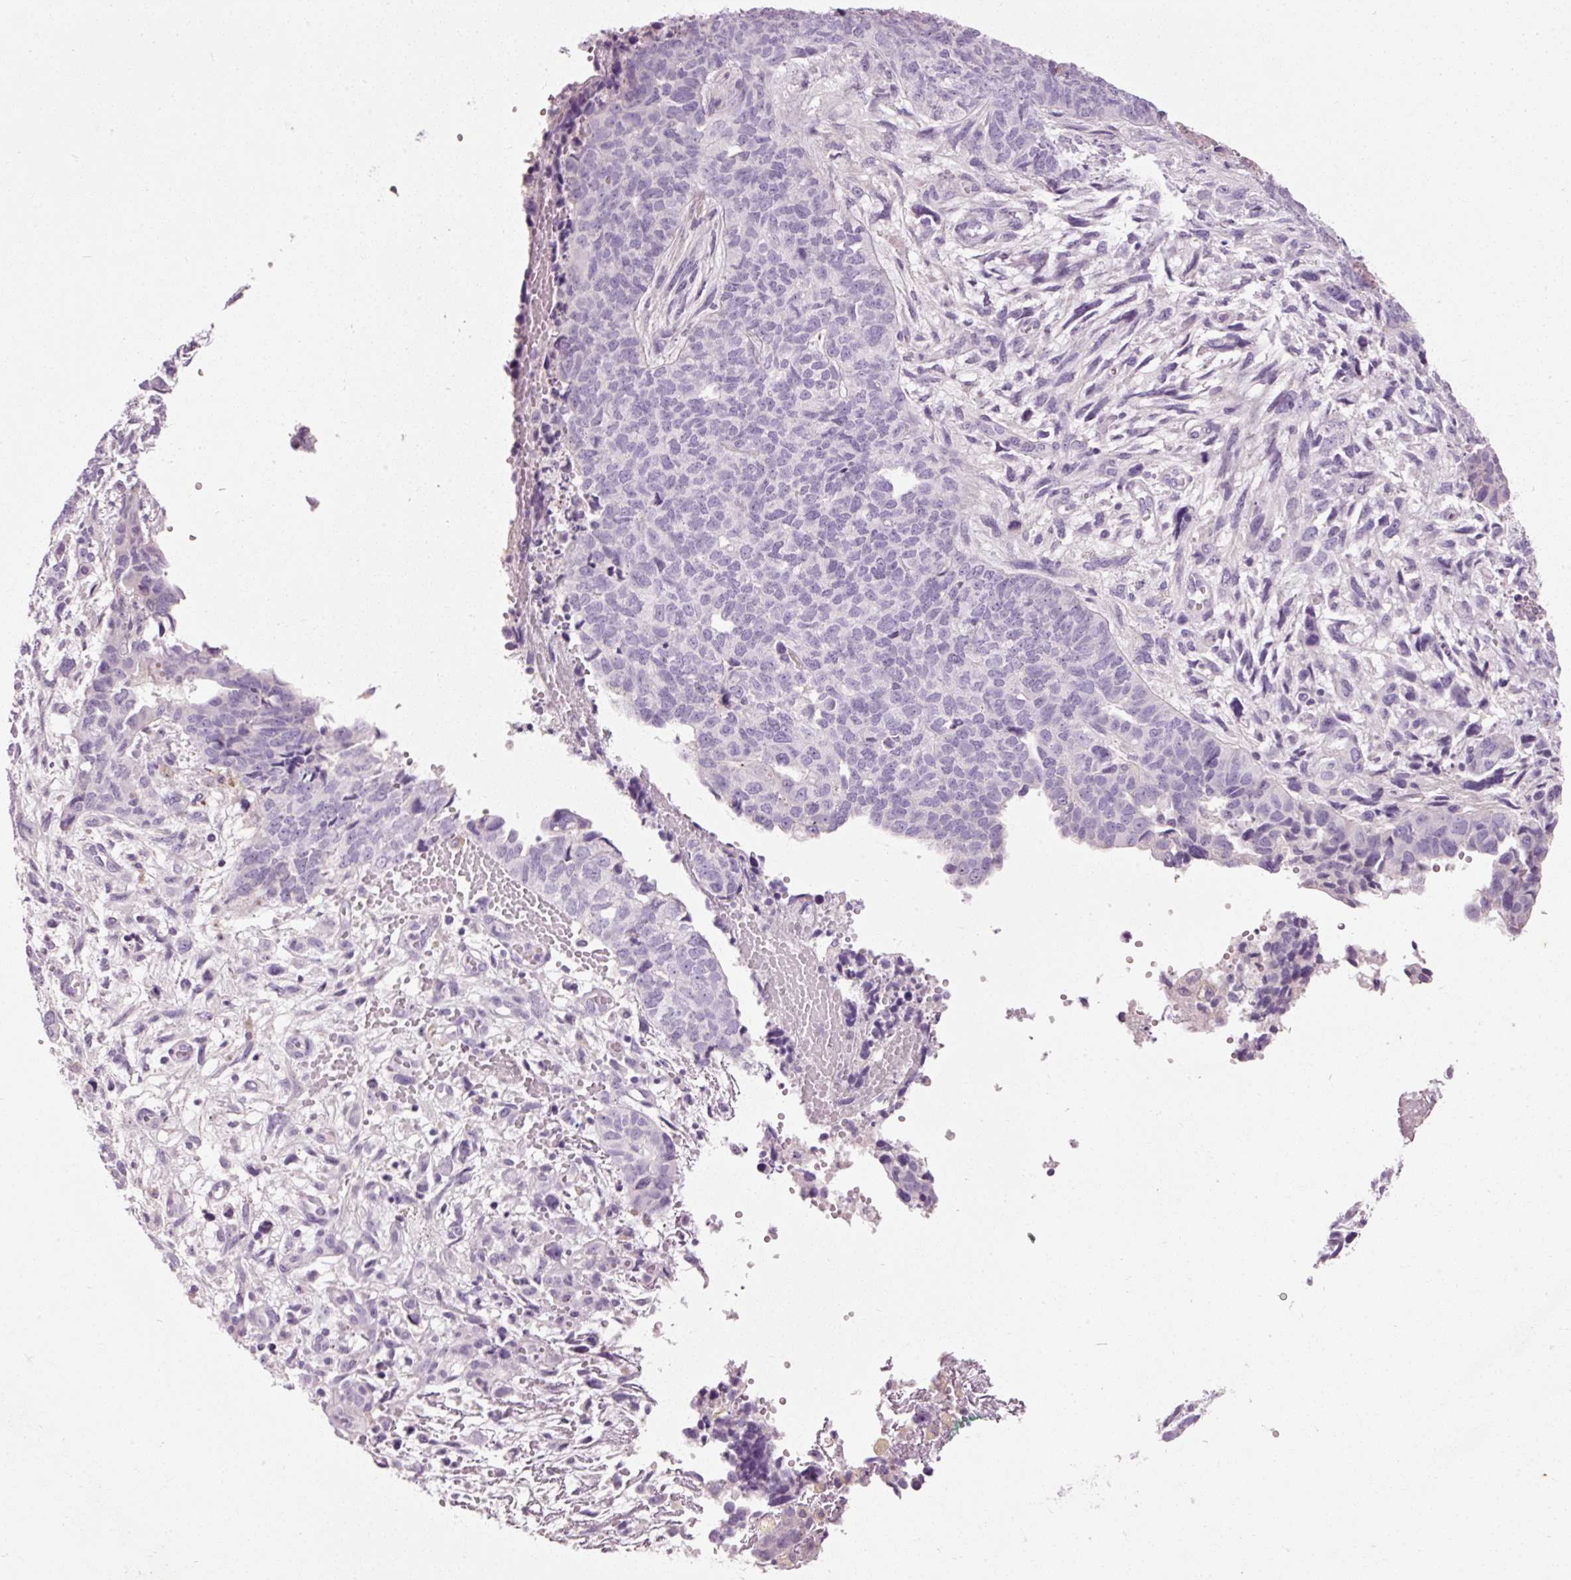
{"staining": {"intensity": "negative", "quantity": "none", "location": "none"}, "tissue": "cervical cancer", "cell_type": "Tumor cells", "image_type": "cancer", "snomed": [{"axis": "morphology", "description": "Squamous cell carcinoma, NOS"}, {"axis": "topography", "description": "Cervix"}], "caption": "The histopathology image reveals no staining of tumor cells in cervical cancer (squamous cell carcinoma).", "gene": "MUC5AC", "patient": {"sex": "female", "age": 63}}